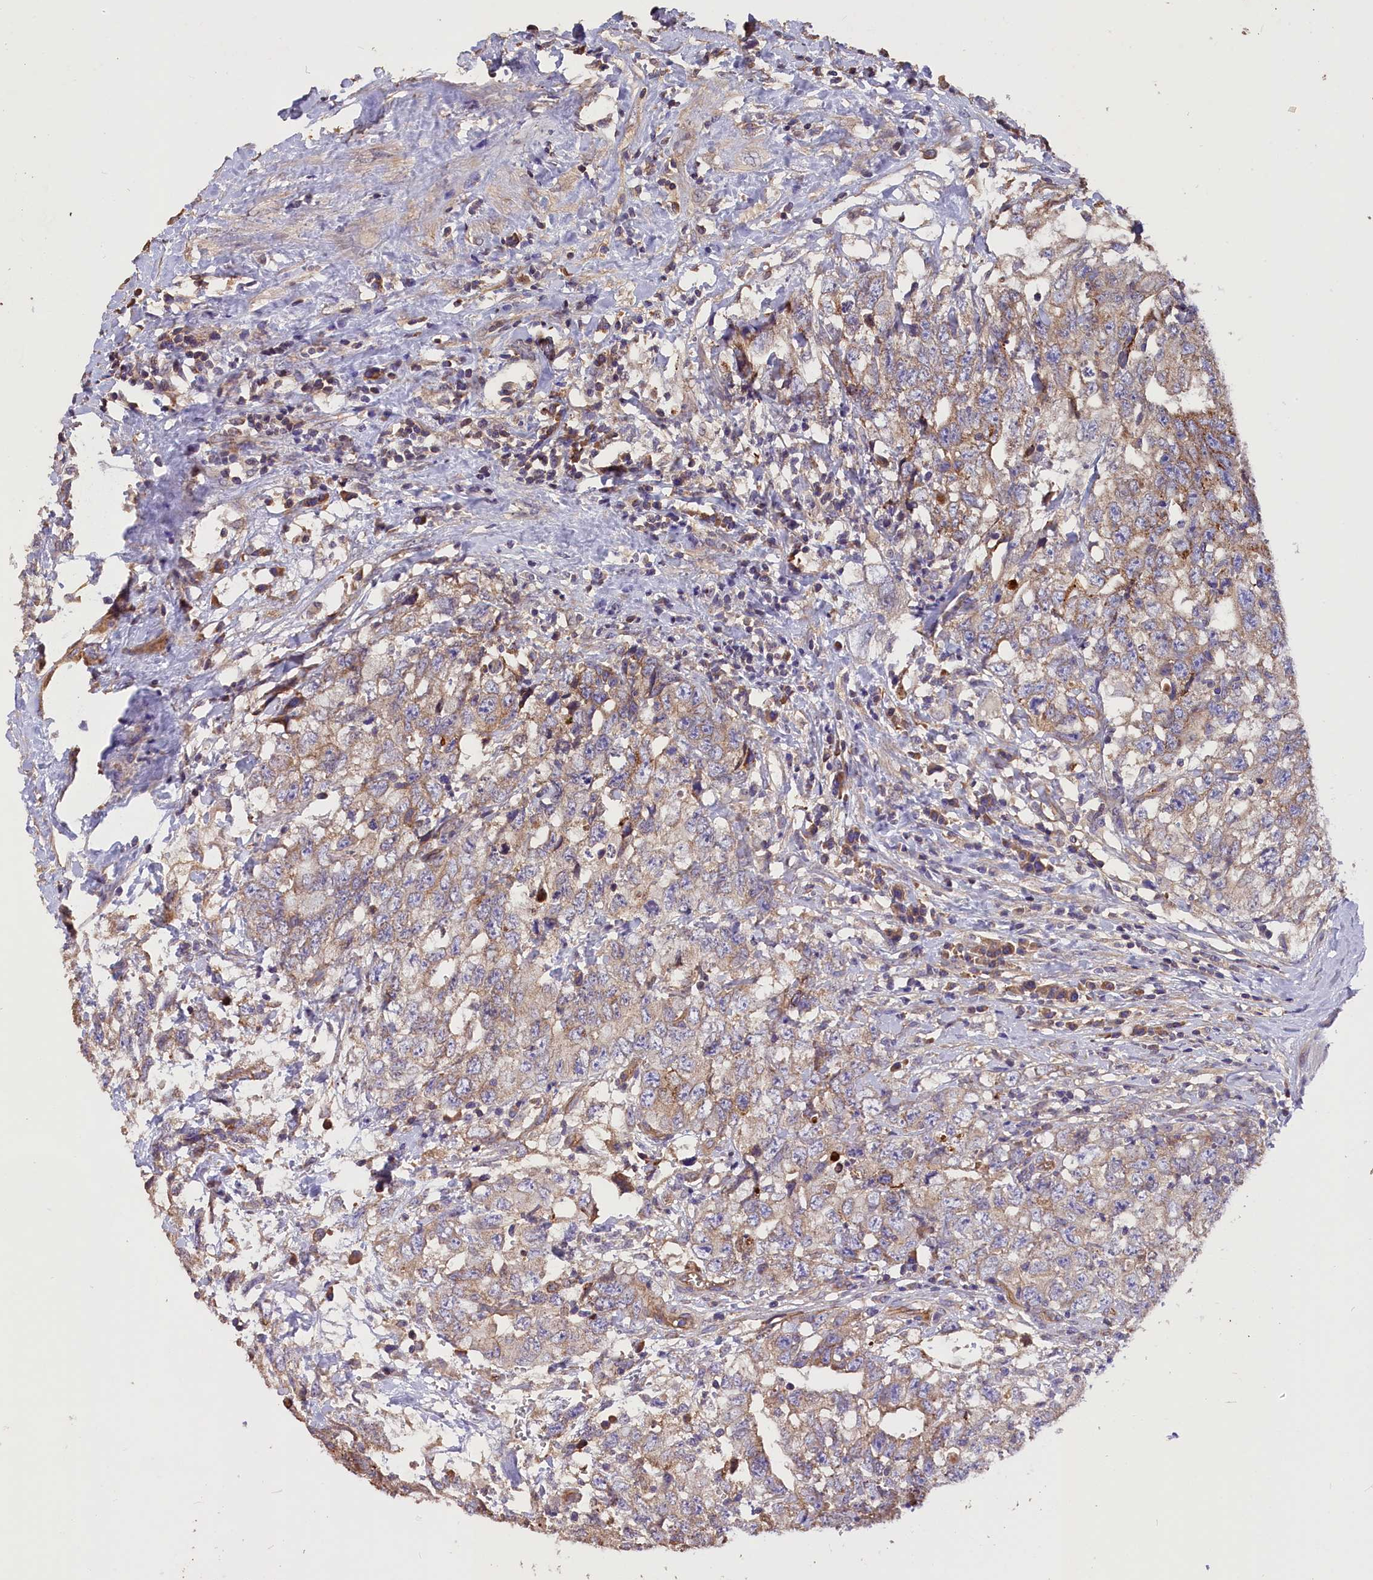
{"staining": {"intensity": "weak", "quantity": "25%-75%", "location": "cytoplasmic/membranous"}, "tissue": "testis cancer", "cell_type": "Tumor cells", "image_type": "cancer", "snomed": [{"axis": "morphology", "description": "Seminoma, NOS"}, {"axis": "morphology", "description": "Carcinoma, Embryonal, NOS"}, {"axis": "topography", "description": "Testis"}], "caption": "Immunohistochemistry (IHC) histopathology image of human testis cancer stained for a protein (brown), which shows low levels of weak cytoplasmic/membranous positivity in approximately 25%-75% of tumor cells.", "gene": "ERMARD", "patient": {"sex": "male", "age": 29}}